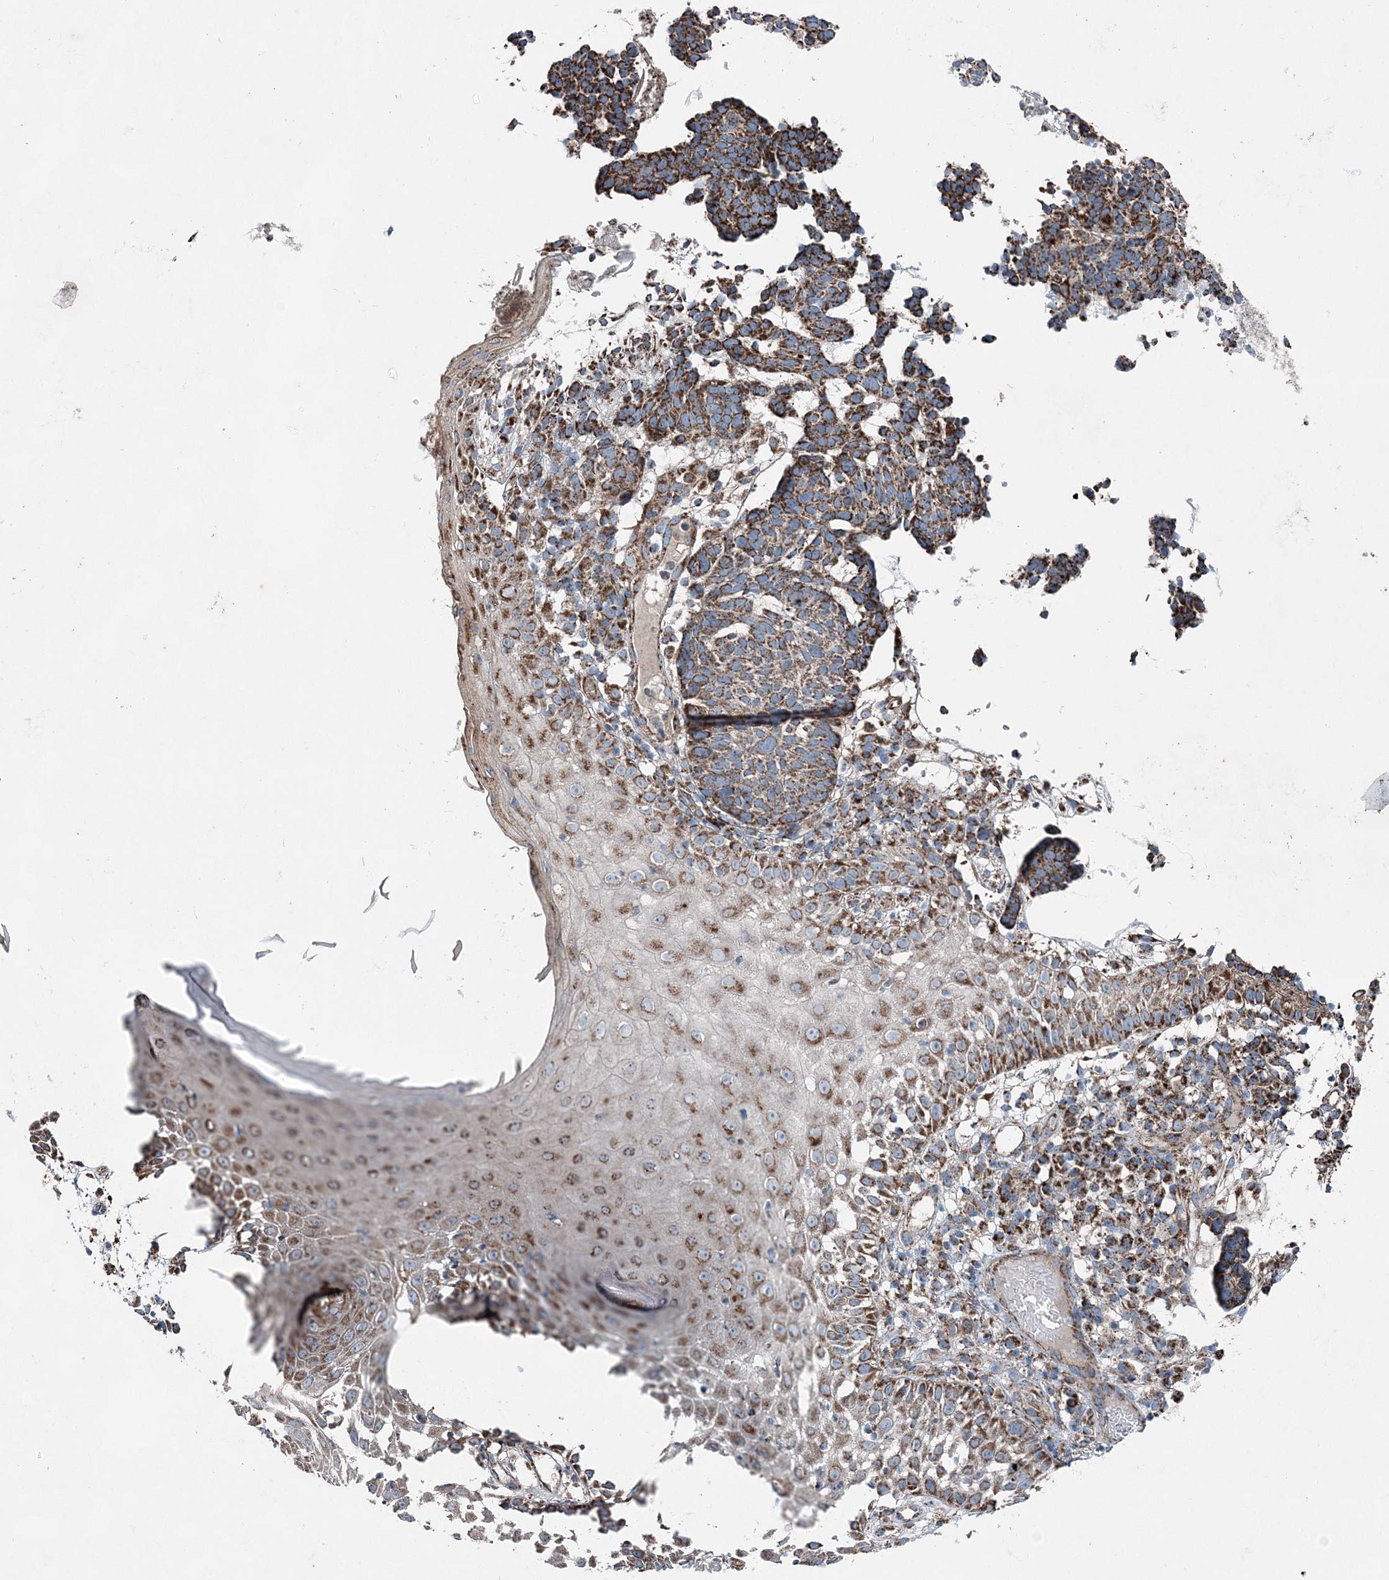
{"staining": {"intensity": "strong", "quantity": ">75%", "location": "cytoplasmic/membranous"}, "tissue": "skin cancer", "cell_type": "Tumor cells", "image_type": "cancer", "snomed": [{"axis": "morphology", "description": "Basal cell carcinoma"}, {"axis": "topography", "description": "Skin"}], "caption": "Strong cytoplasmic/membranous expression for a protein is seen in approximately >75% of tumor cells of basal cell carcinoma (skin) using IHC.", "gene": "SPAG16", "patient": {"sex": "male", "age": 85}}